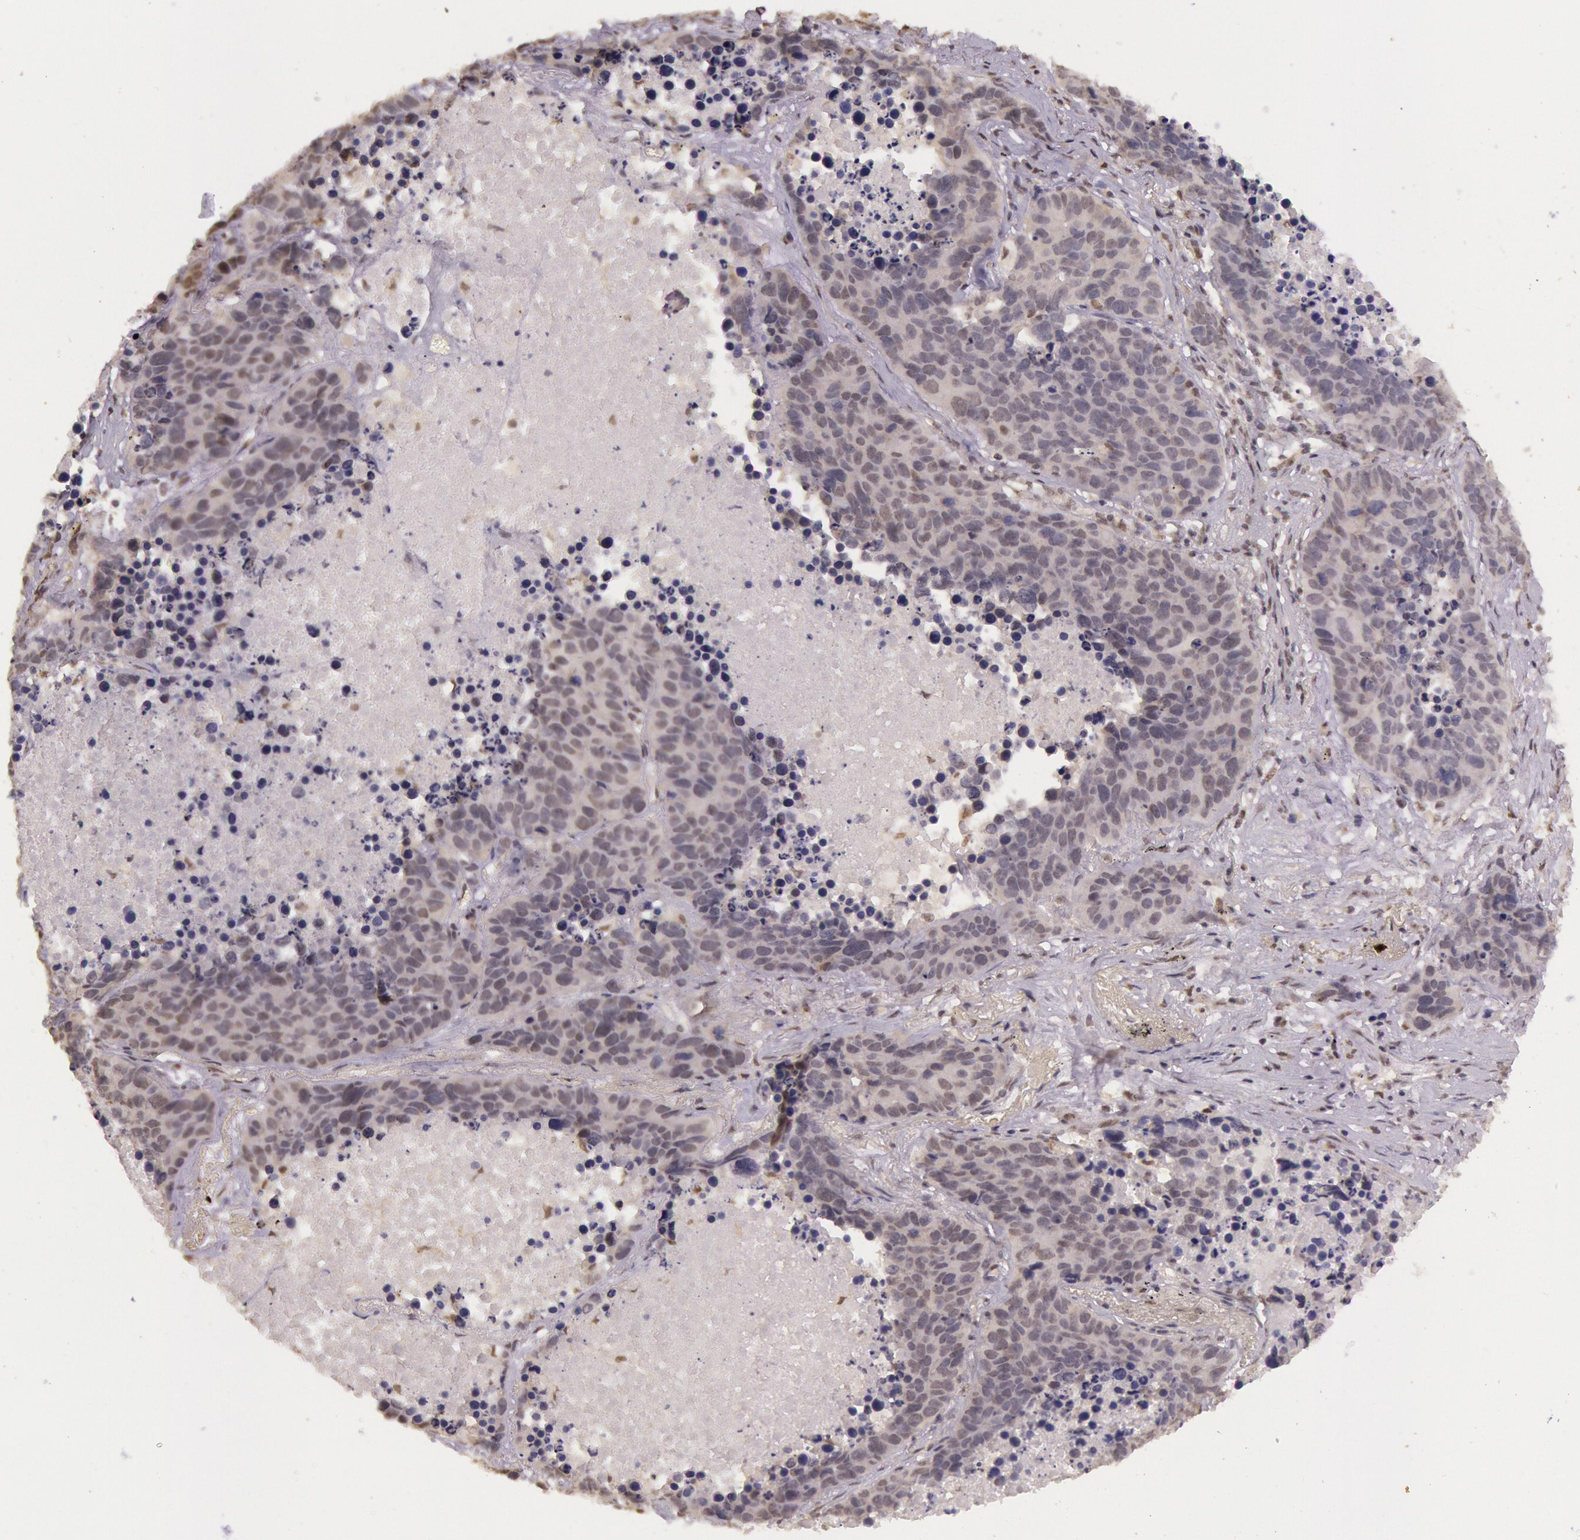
{"staining": {"intensity": "weak", "quantity": "<25%", "location": "cytoplasmic/membranous"}, "tissue": "lung cancer", "cell_type": "Tumor cells", "image_type": "cancer", "snomed": [{"axis": "morphology", "description": "Carcinoid, malignant, NOS"}, {"axis": "topography", "description": "Lung"}], "caption": "There is no significant positivity in tumor cells of carcinoid (malignant) (lung). (DAB immunohistochemistry, high magnification).", "gene": "RTL10", "patient": {"sex": "male", "age": 60}}